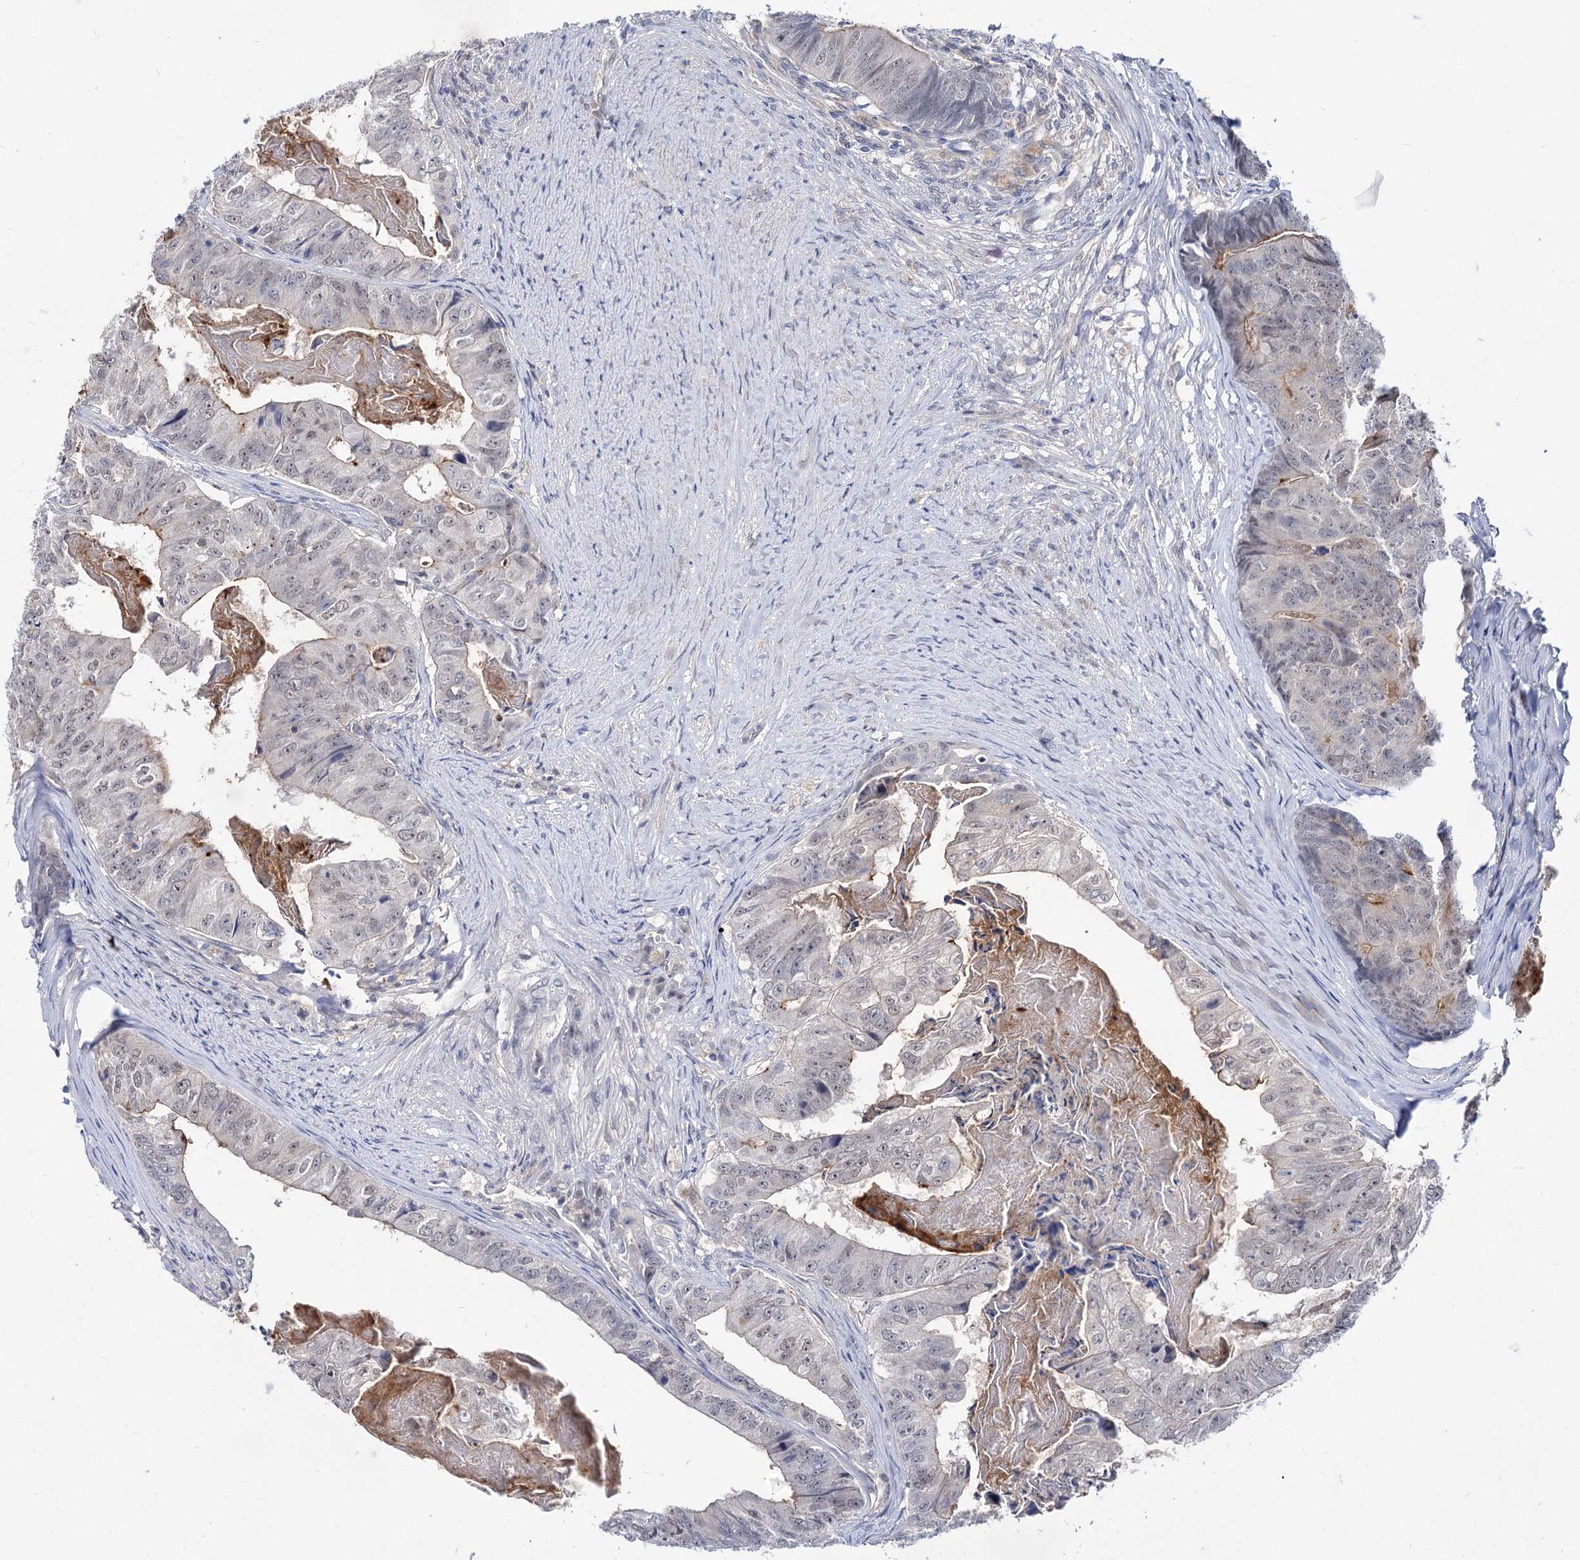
{"staining": {"intensity": "weak", "quantity": "25%-75%", "location": "nuclear"}, "tissue": "colorectal cancer", "cell_type": "Tumor cells", "image_type": "cancer", "snomed": [{"axis": "morphology", "description": "Adenocarcinoma, NOS"}, {"axis": "topography", "description": "Colon"}], "caption": "Protein expression analysis of colorectal cancer exhibits weak nuclear expression in about 25%-75% of tumor cells.", "gene": "NEK10", "patient": {"sex": "female", "age": 67}}